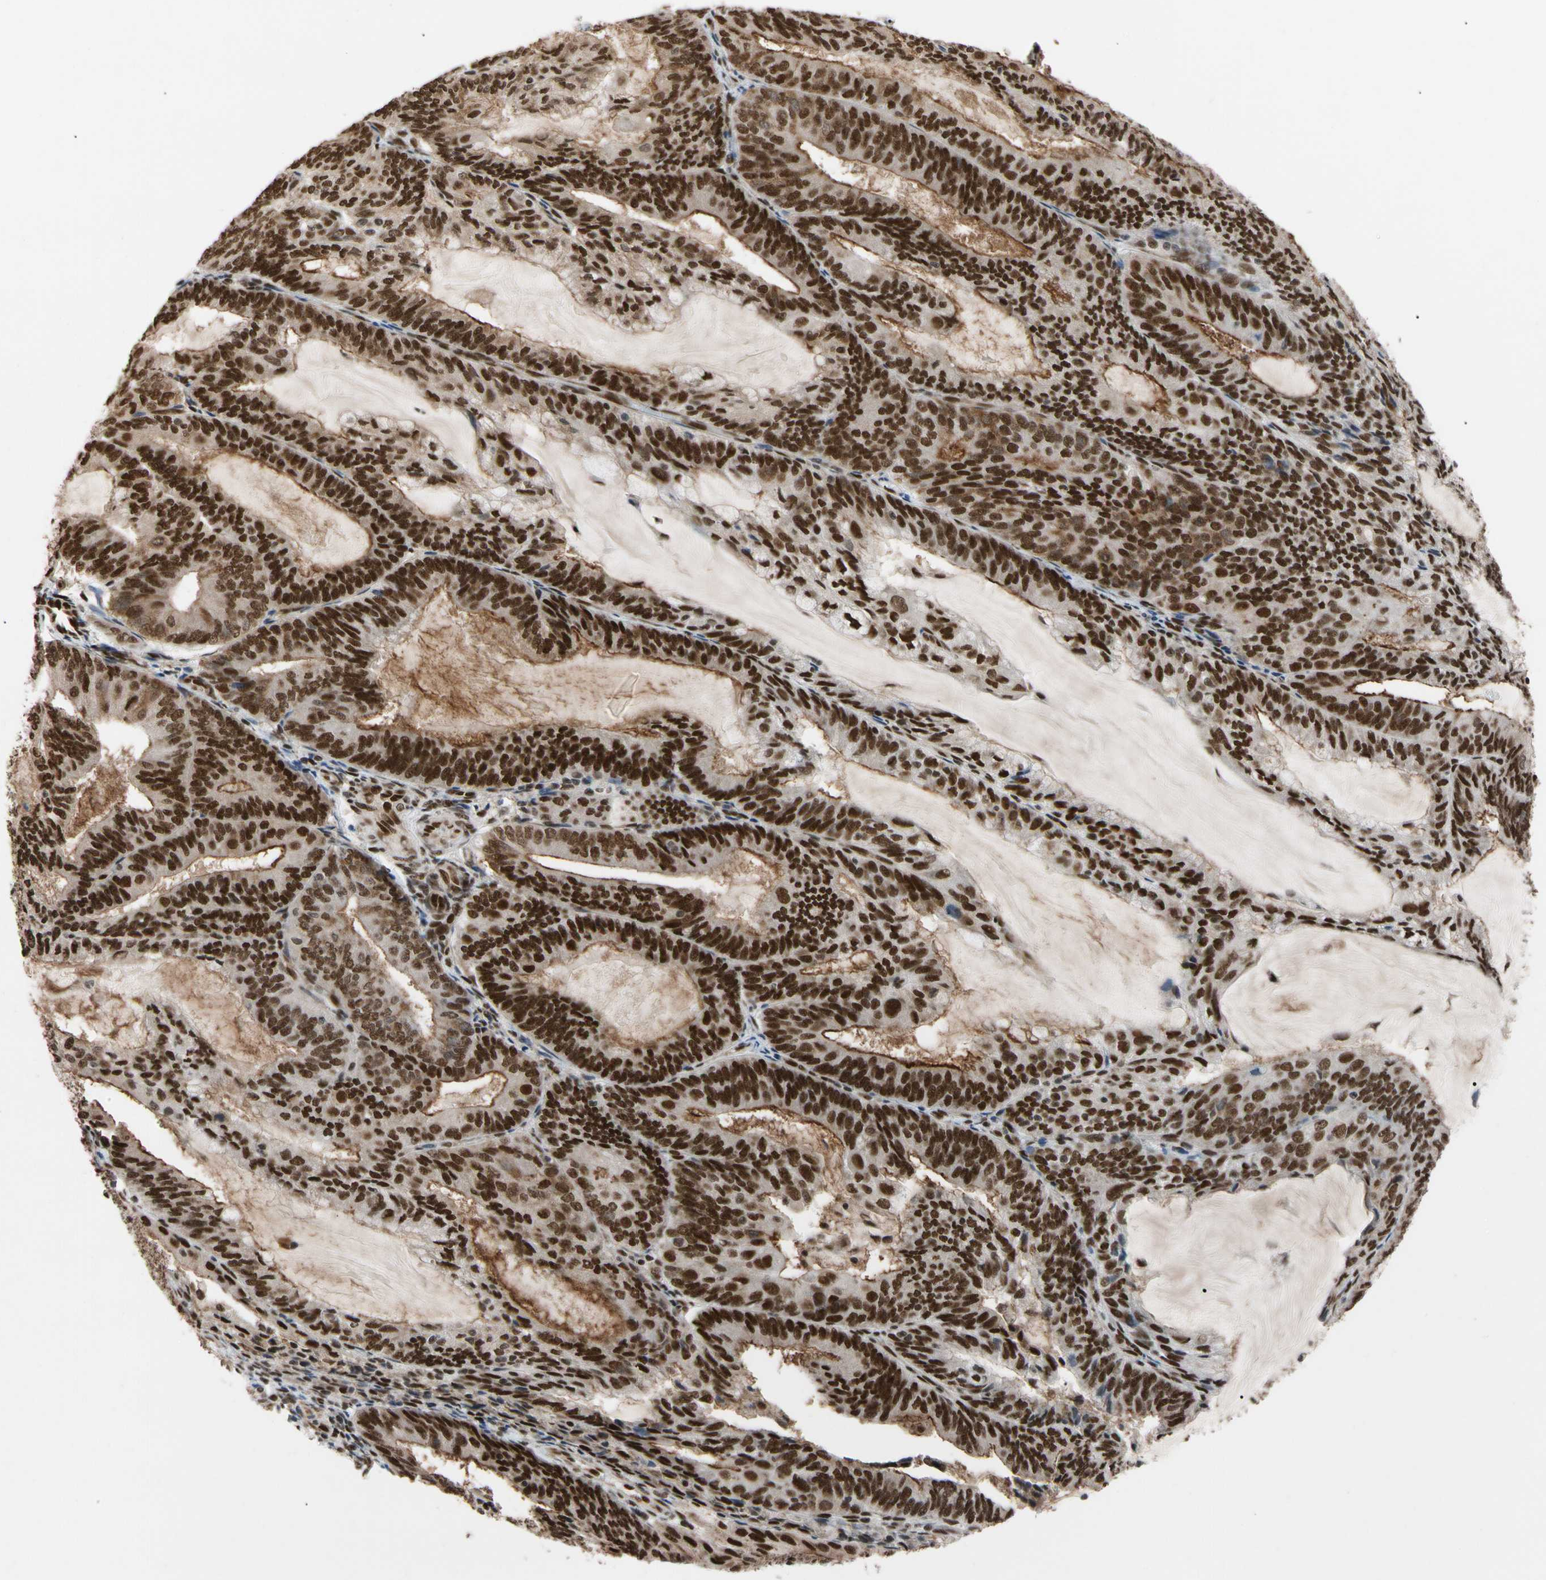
{"staining": {"intensity": "strong", "quantity": ">75%", "location": "cytoplasmic/membranous,nuclear"}, "tissue": "endometrial cancer", "cell_type": "Tumor cells", "image_type": "cancer", "snomed": [{"axis": "morphology", "description": "Adenocarcinoma, NOS"}, {"axis": "topography", "description": "Endometrium"}], "caption": "Adenocarcinoma (endometrial) tissue displays strong cytoplasmic/membranous and nuclear staining in about >75% of tumor cells, visualized by immunohistochemistry.", "gene": "FAM98B", "patient": {"sex": "female", "age": 81}}